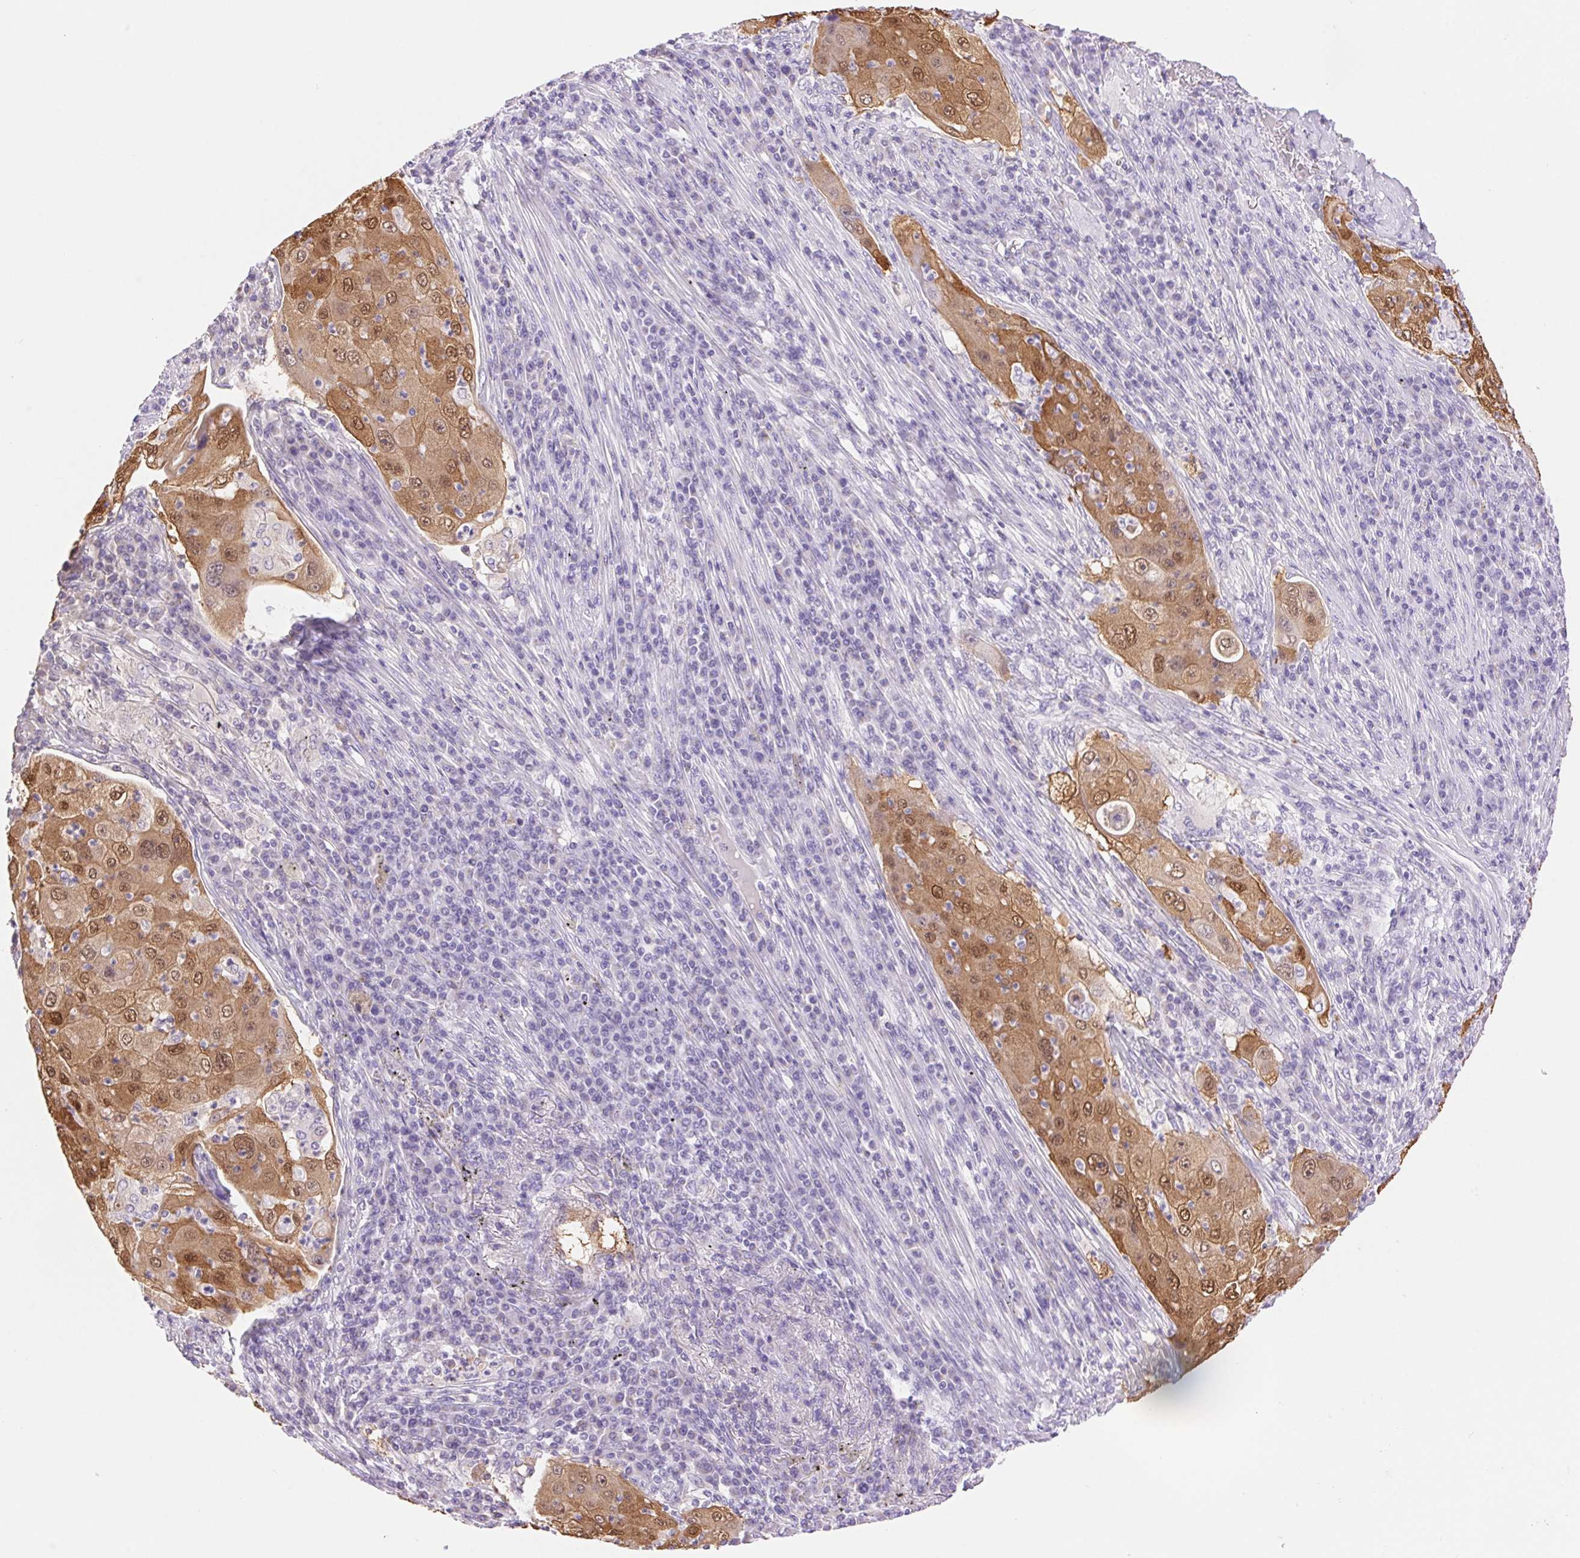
{"staining": {"intensity": "moderate", "quantity": ">75%", "location": "cytoplasmic/membranous,nuclear"}, "tissue": "lung cancer", "cell_type": "Tumor cells", "image_type": "cancer", "snomed": [{"axis": "morphology", "description": "Squamous cell carcinoma, NOS"}, {"axis": "topography", "description": "Lung"}], "caption": "Protein analysis of squamous cell carcinoma (lung) tissue reveals moderate cytoplasmic/membranous and nuclear expression in approximately >75% of tumor cells.", "gene": "SERPINB3", "patient": {"sex": "female", "age": 59}}